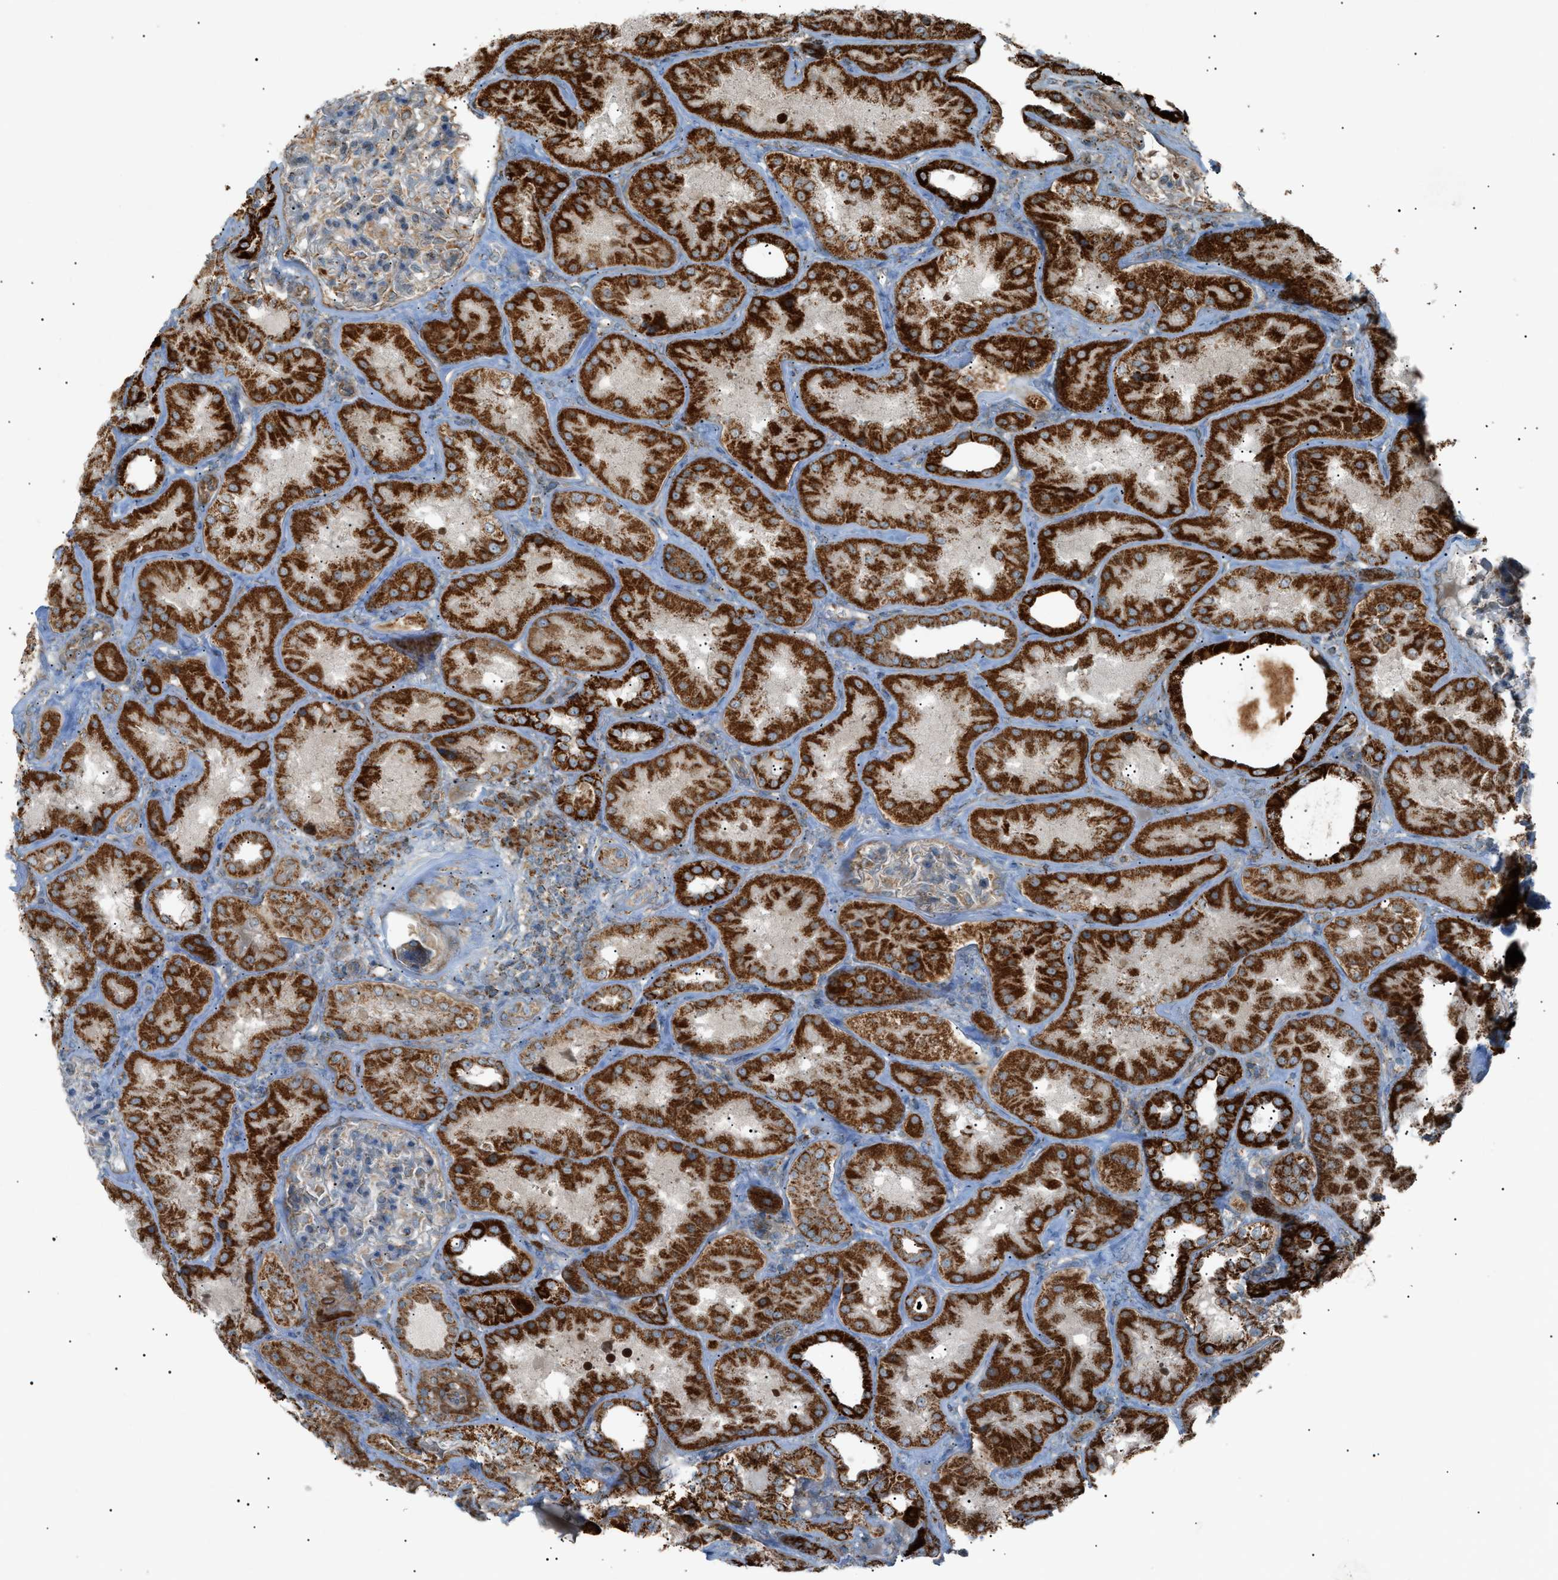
{"staining": {"intensity": "weak", "quantity": "<25%", "location": "cytoplasmic/membranous"}, "tissue": "kidney", "cell_type": "Cells in glomeruli", "image_type": "normal", "snomed": [{"axis": "morphology", "description": "Normal tissue, NOS"}, {"axis": "topography", "description": "Kidney"}], "caption": "Immunohistochemistry micrograph of benign kidney: kidney stained with DAB exhibits no significant protein positivity in cells in glomeruli.", "gene": "C1GALT1C1", "patient": {"sex": "female", "age": 56}}